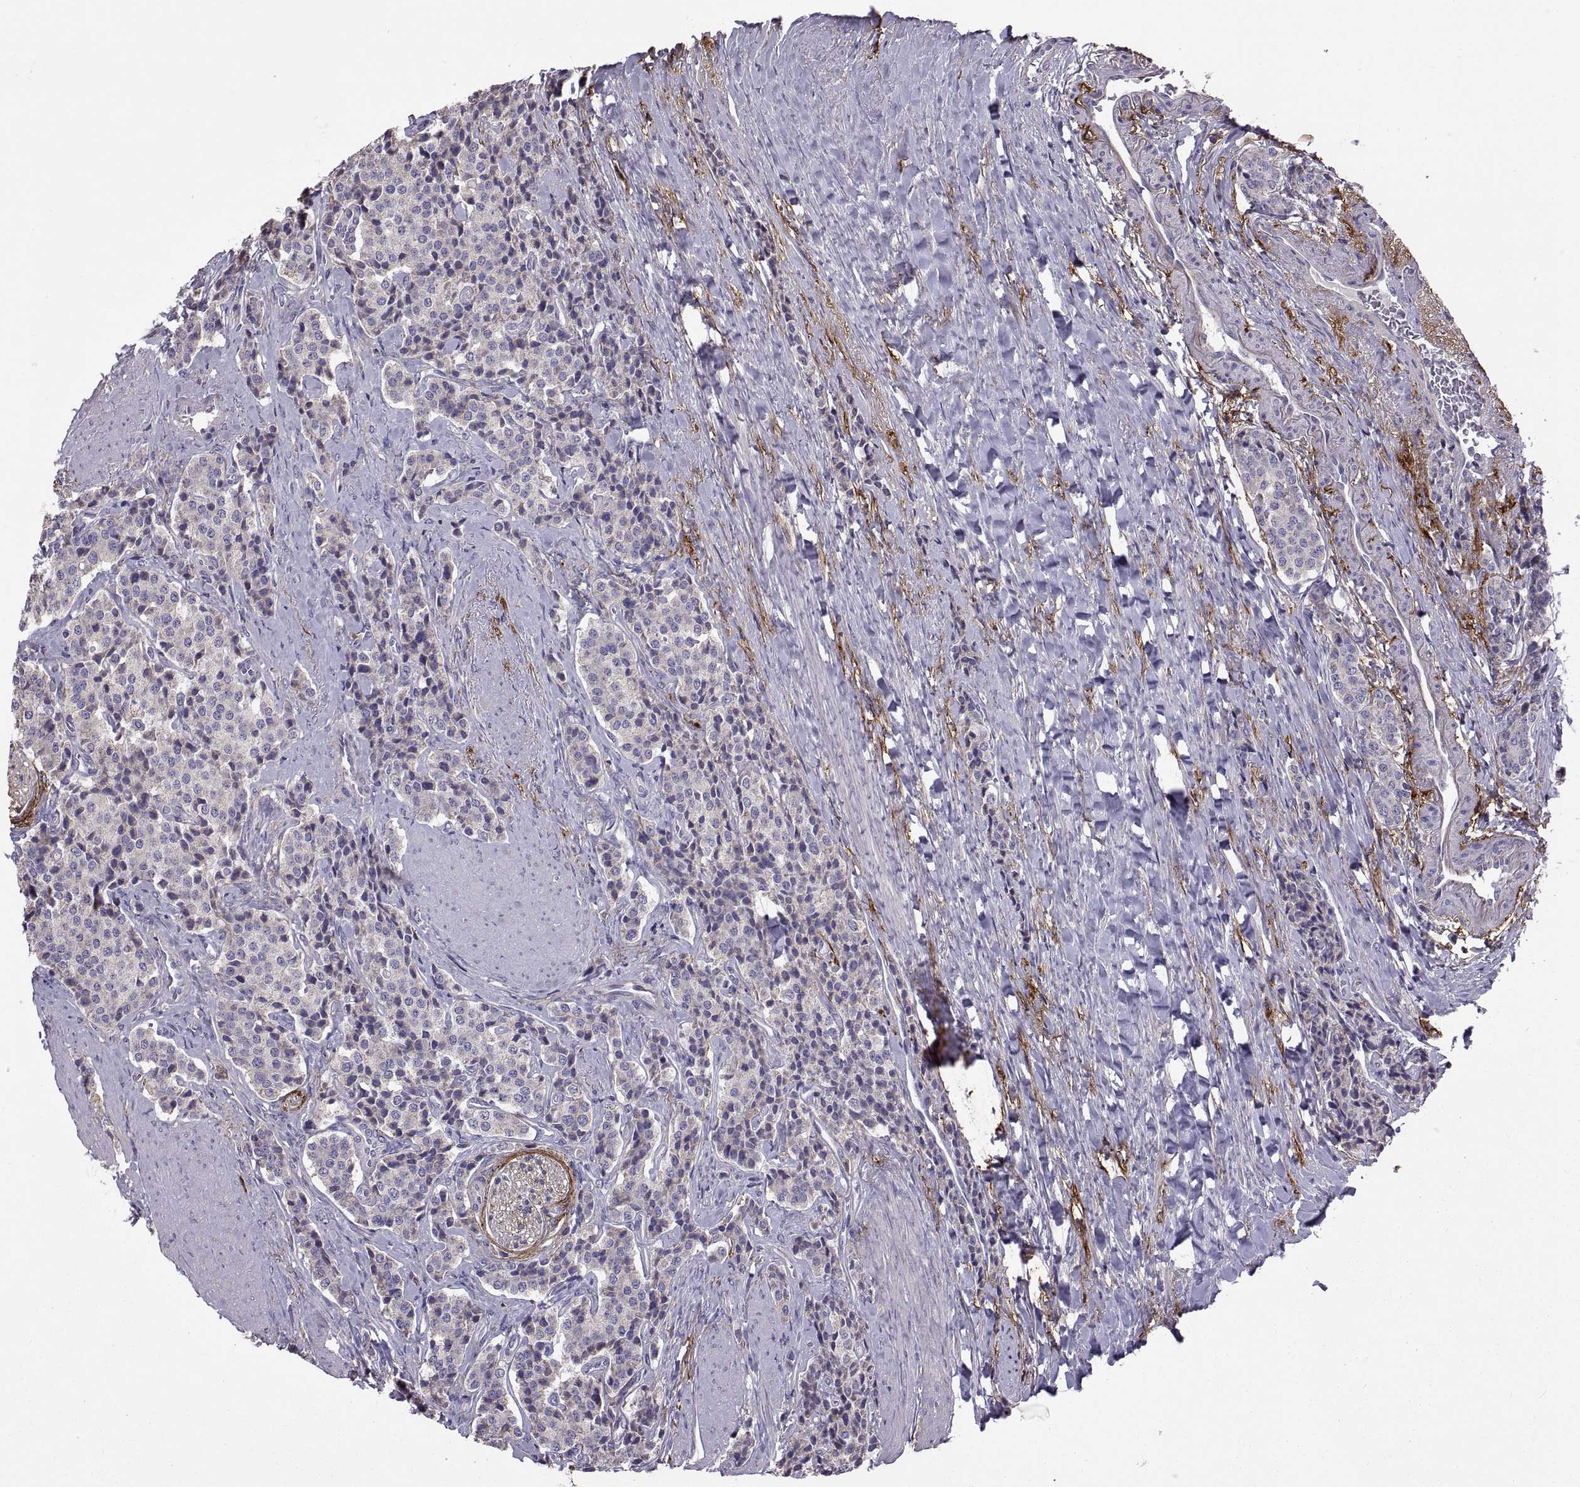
{"staining": {"intensity": "negative", "quantity": "none", "location": "none"}, "tissue": "carcinoid", "cell_type": "Tumor cells", "image_type": "cancer", "snomed": [{"axis": "morphology", "description": "Carcinoid, malignant, NOS"}, {"axis": "topography", "description": "Small intestine"}], "caption": "A high-resolution histopathology image shows immunohistochemistry staining of carcinoid, which shows no significant positivity in tumor cells.", "gene": "EMILIN2", "patient": {"sex": "female", "age": 58}}